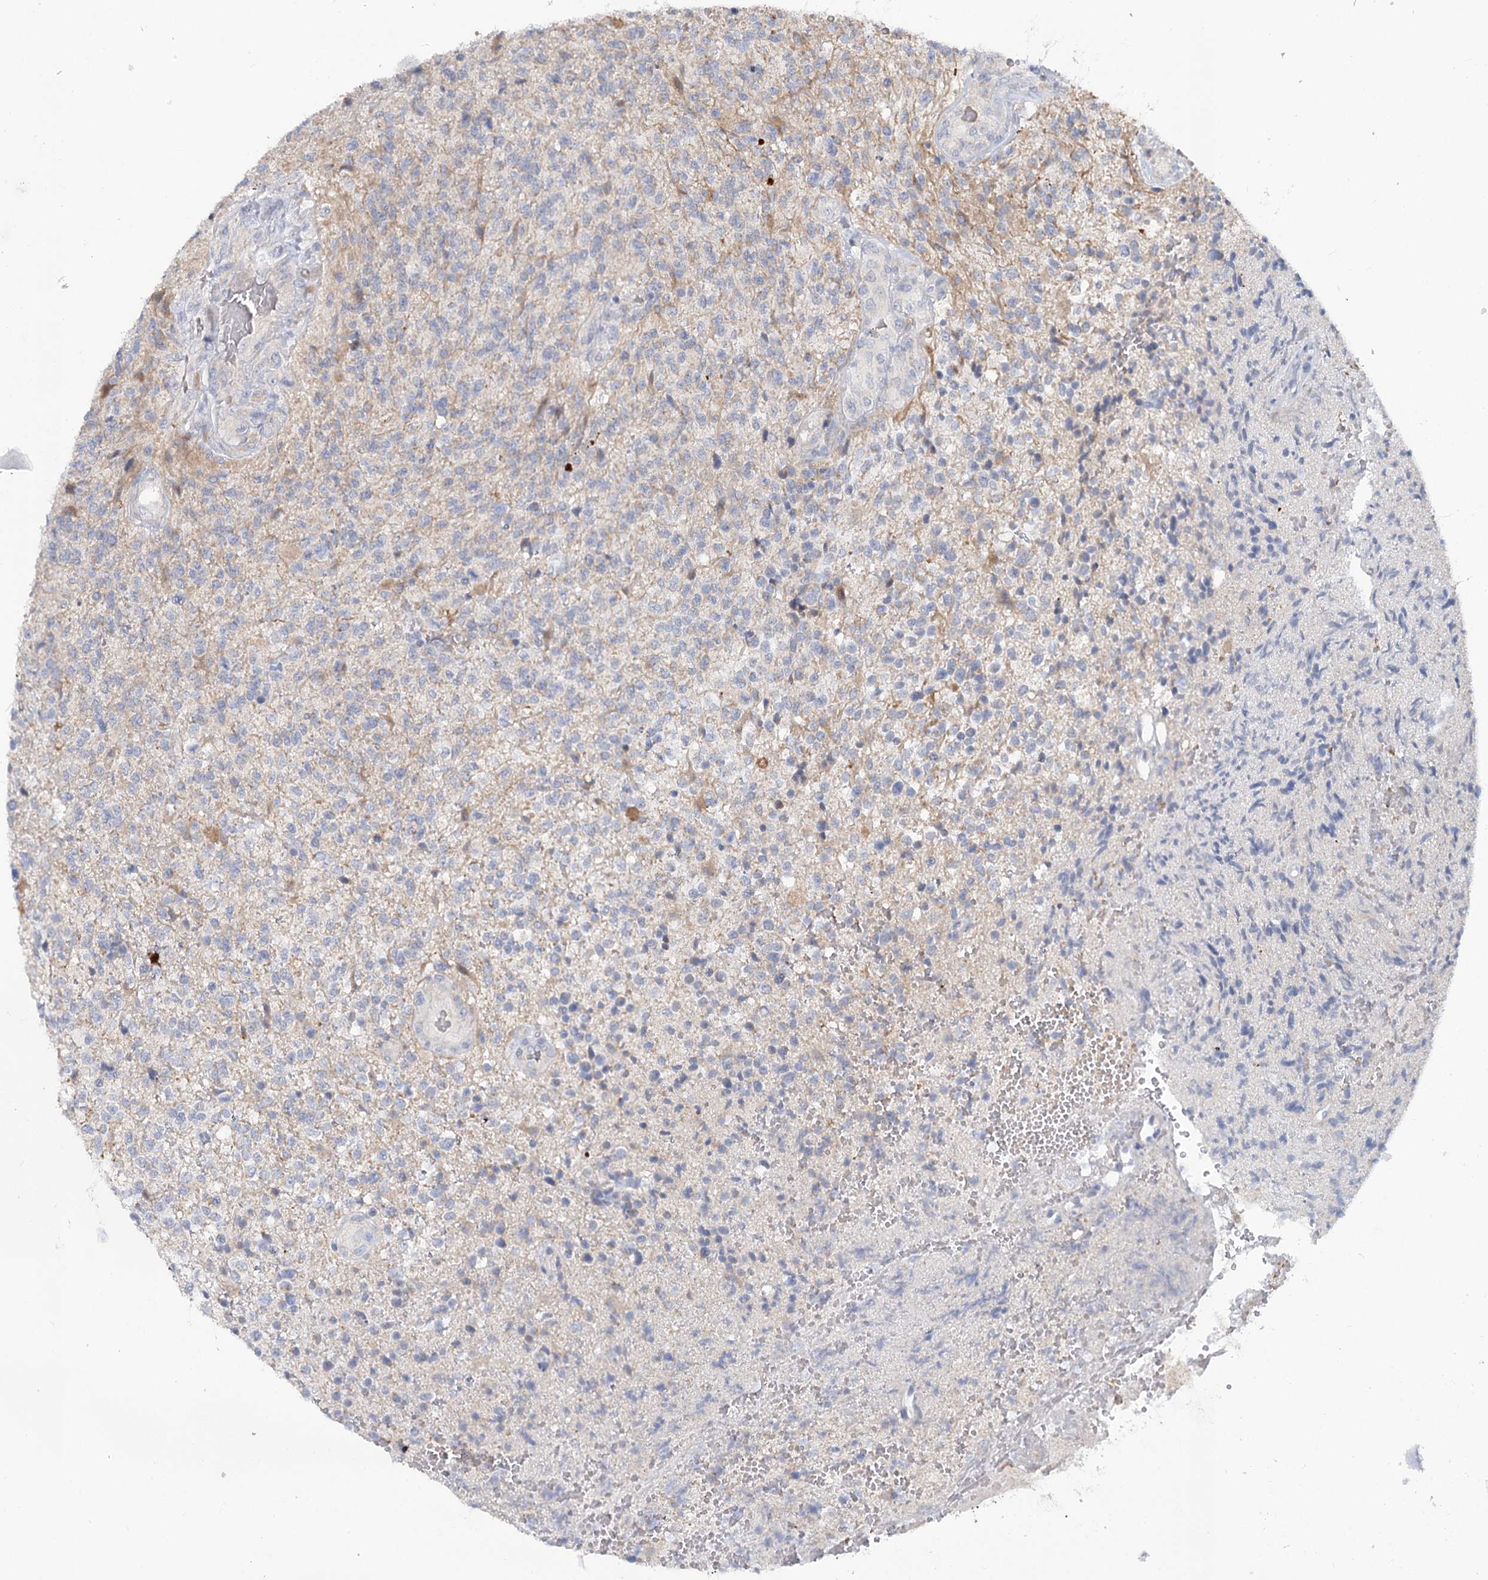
{"staining": {"intensity": "negative", "quantity": "none", "location": "none"}, "tissue": "glioma", "cell_type": "Tumor cells", "image_type": "cancer", "snomed": [{"axis": "morphology", "description": "Glioma, malignant, High grade"}, {"axis": "topography", "description": "Brain"}], "caption": "Immunohistochemistry (IHC) of glioma displays no expression in tumor cells.", "gene": "CIB4", "patient": {"sex": "male", "age": 56}}